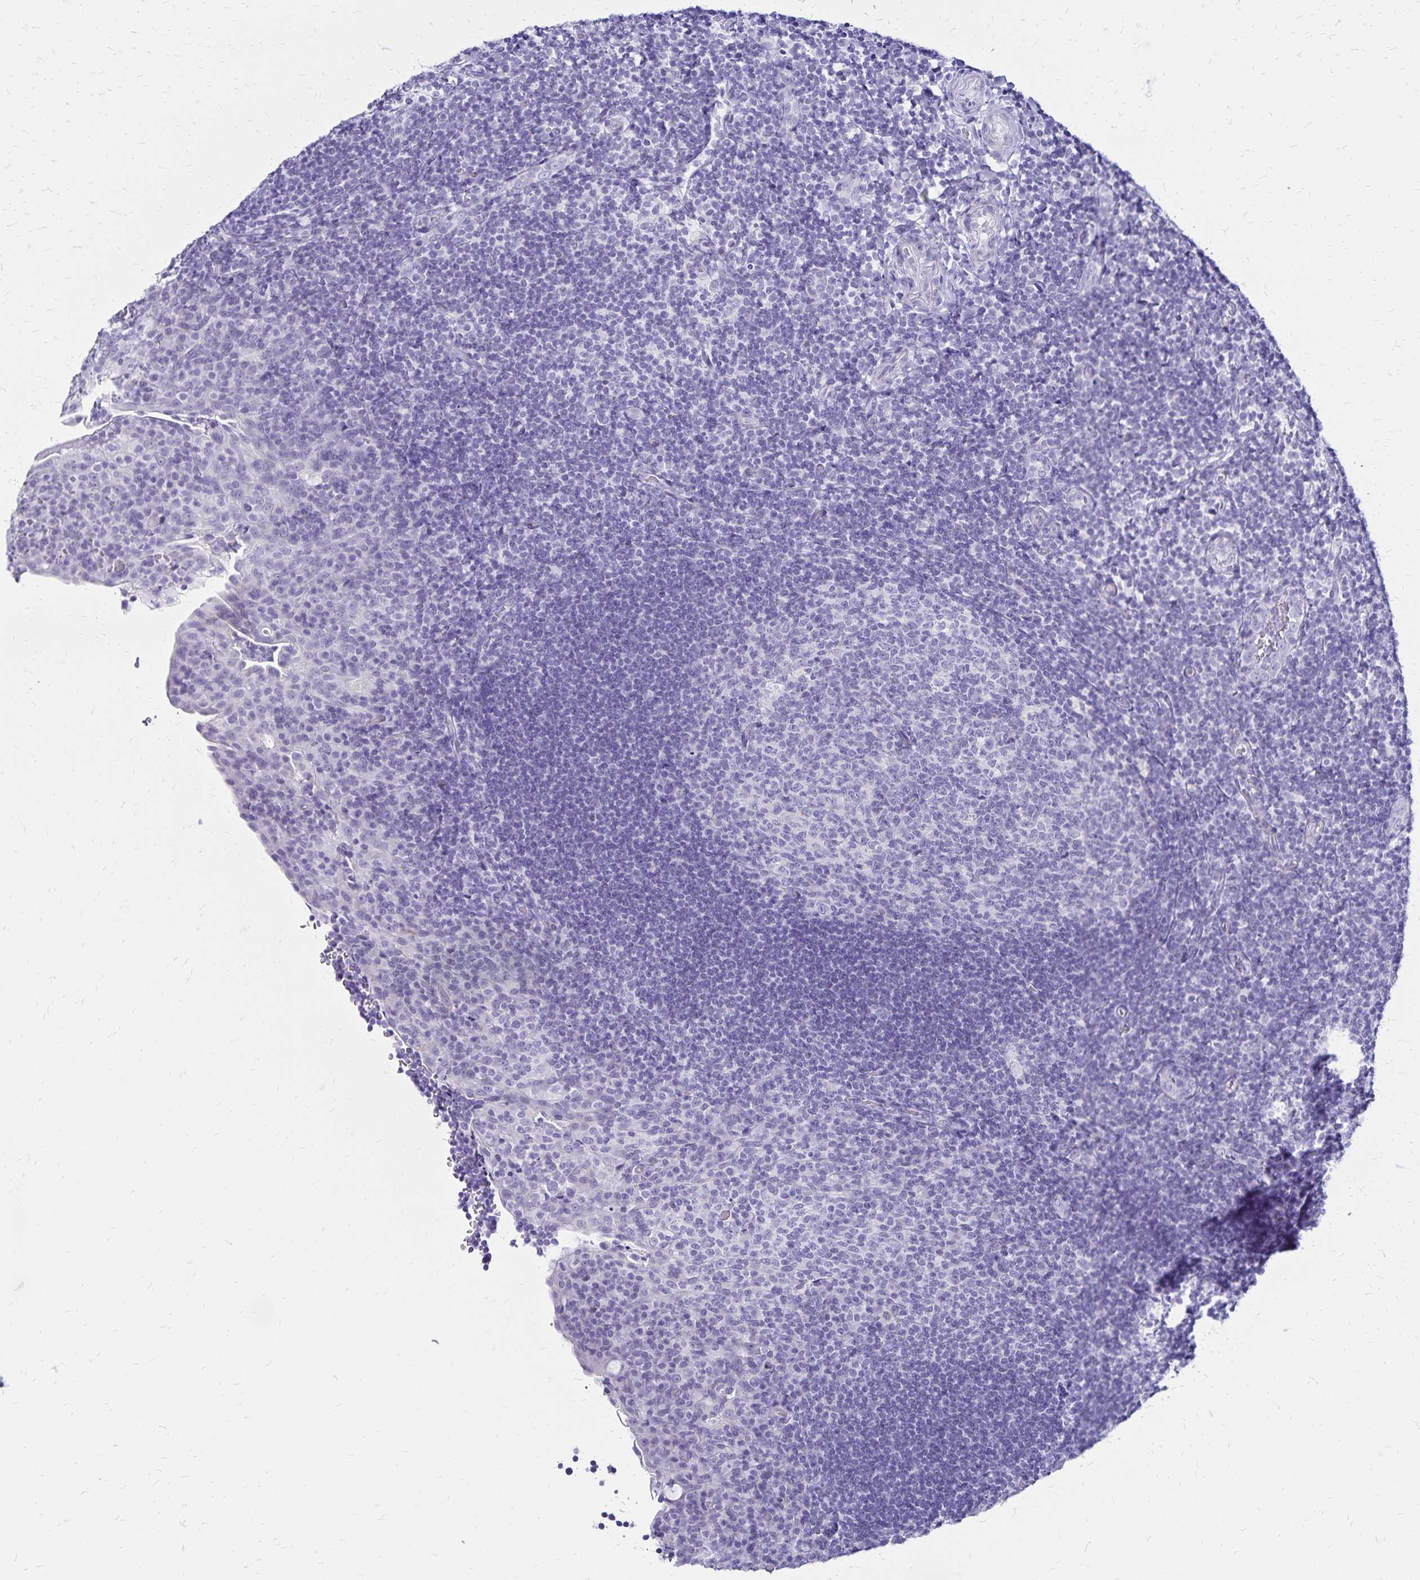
{"staining": {"intensity": "negative", "quantity": "none", "location": "none"}, "tissue": "tonsil", "cell_type": "Germinal center cells", "image_type": "normal", "snomed": [{"axis": "morphology", "description": "Normal tissue, NOS"}, {"axis": "topography", "description": "Tonsil"}], "caption": "High magnification brightfield microscopy of benign tonsil stained with DAB (3,3'-diaminobenzidine) (brown) and counterstained with hematoxylin (blue): germinal center cells show no significant staining. Nuclei are stained in blue.", "gene": "LIN28B", "patient": {"sex": "male", "age": 17}}